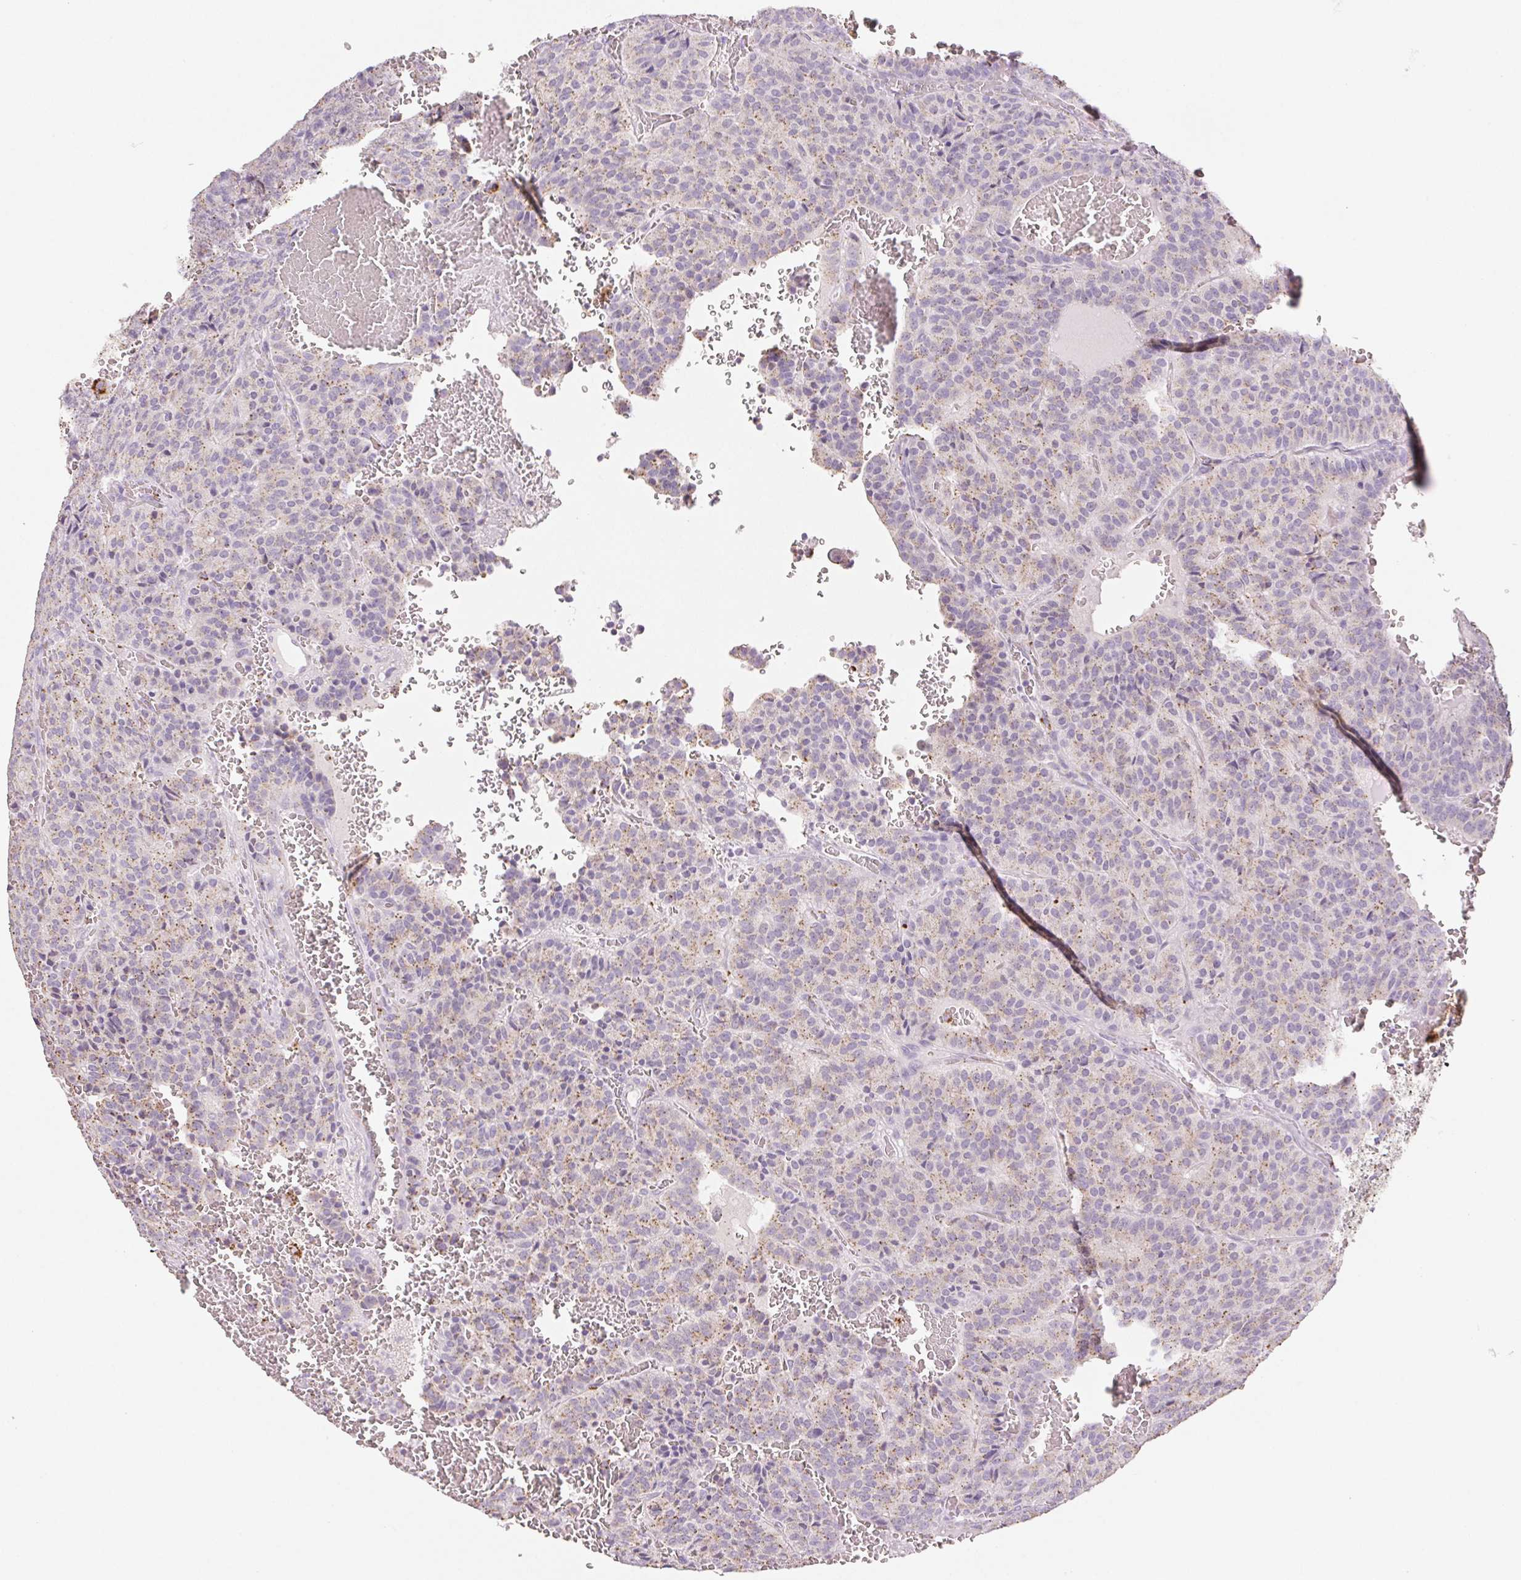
{"staining": {"intensity": "weak", "quantity": "25%-75%", "location": "cytoplasmic/membranous"}, "tissue": "carcinoid", "cell_type": "Tumor cells", "image_type": "cancer", "snomed": [{"axis": "morphology", "description": "Carcinoid, malignant, NOS"}, {"axis": "topography", "description": "Lung"}], "caption": "Approximately 25%-75% of tumor cells in human carcinoid show weak cytoplasmic/membranous protein staining as visualized by brown immunohistochemical staining.", "gene": "LIPA", "patient": {"sex": "male", "age": 70}}